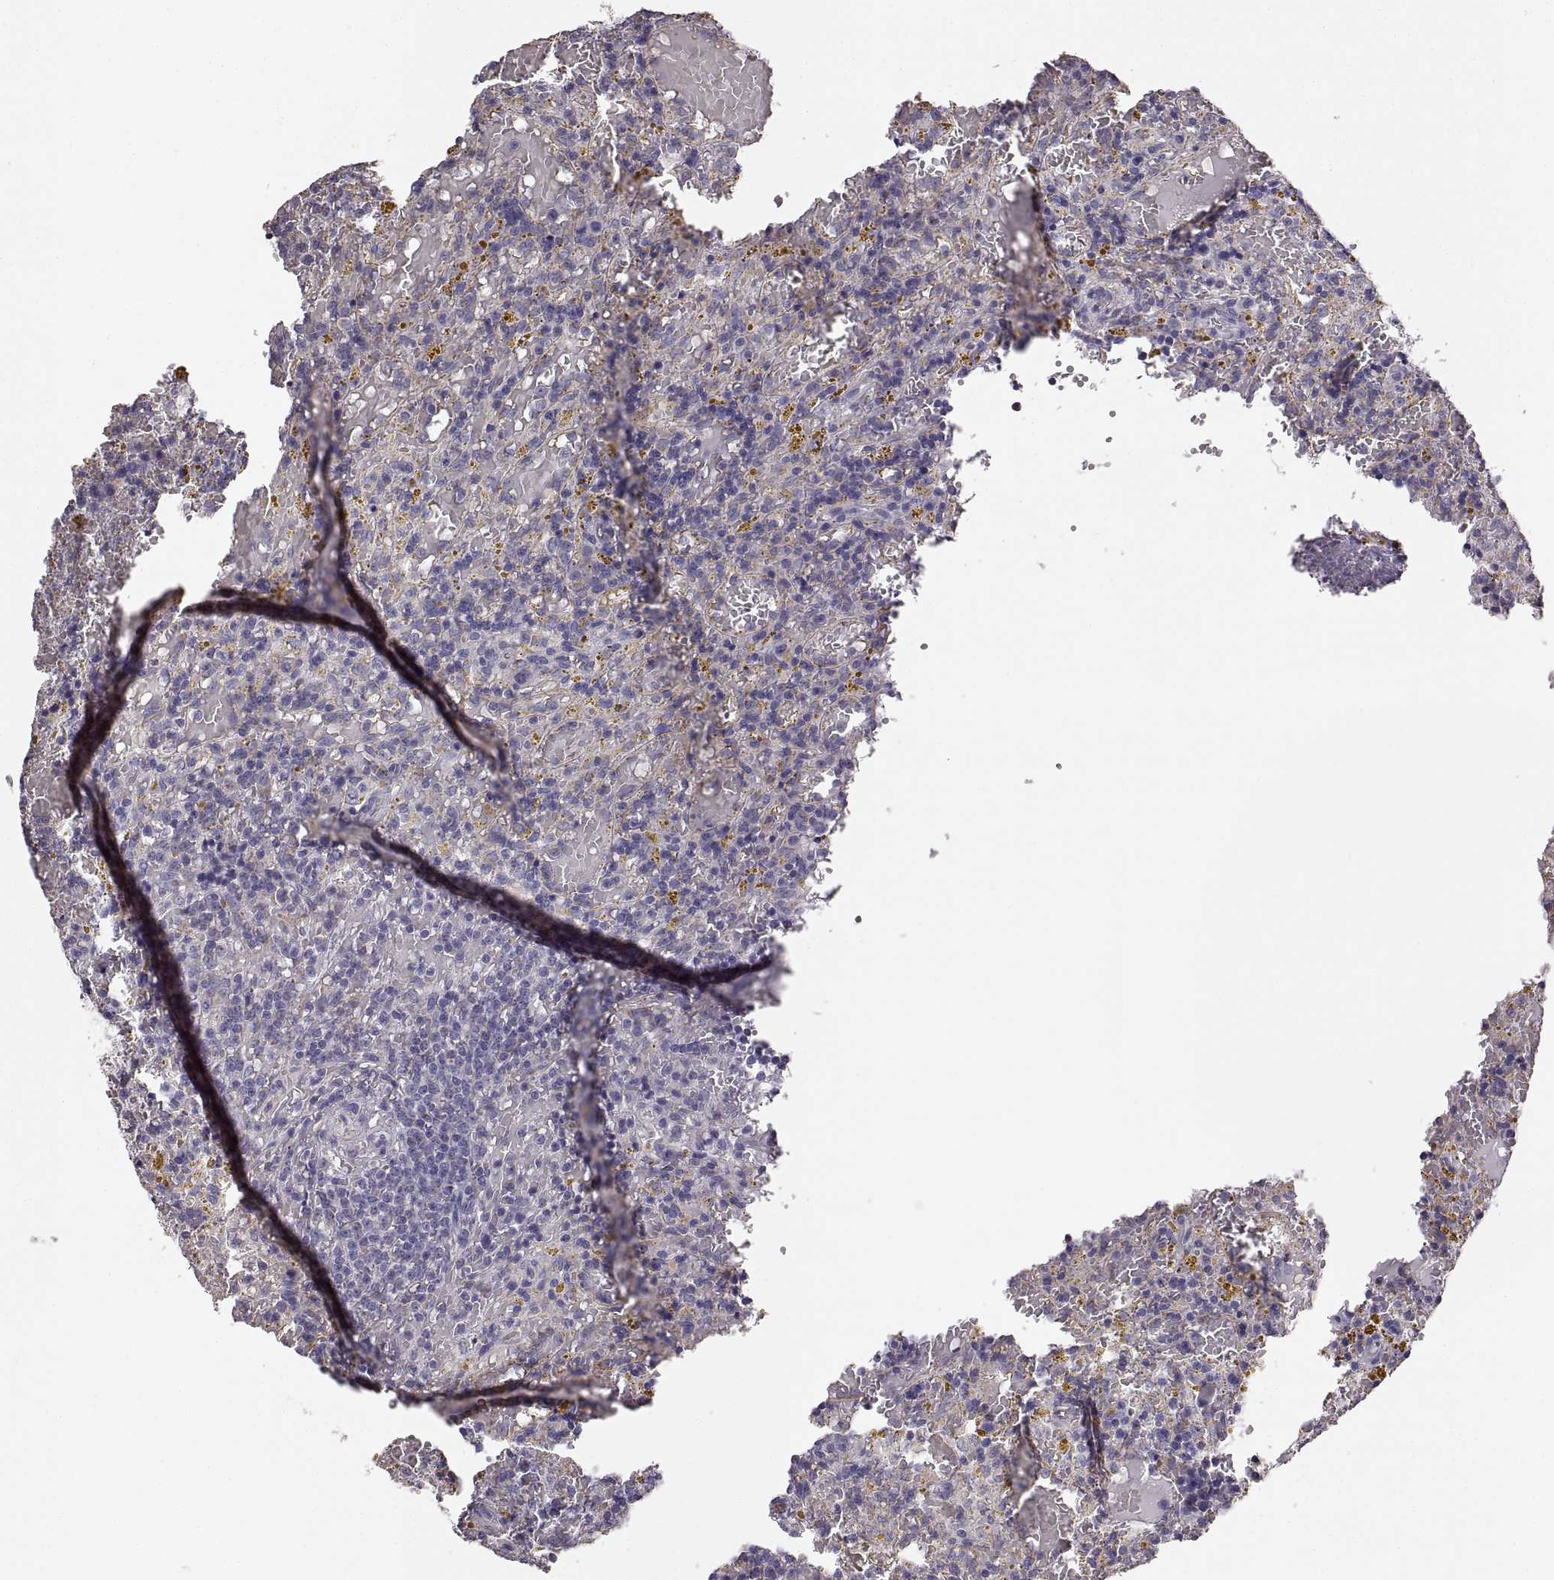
{"staining": {"intensity": "negative", "quantity": "none", "location": "none"}, "tissue": "lymphoma", "cell_type": "Tumor cells", "image_type": "cancer", "snomed": [{"axis": "morphology", "description": "Malignant lymphoma, non-Hodgkin's type, Low grade"}, {"axis": "topography", "description": "Spleen"}], "caption": "This photomicrograph is of lymphoma stained with IHC to label a protein in brown with the nuclei are counter-stained blue. There is no expression in tumor cells. The staining is performed using DAB brown chromogen with nuclei counter-stained in using hematoxylin.", "gene": "RDH13", "patient": {"sex": "female", "age": 65}}